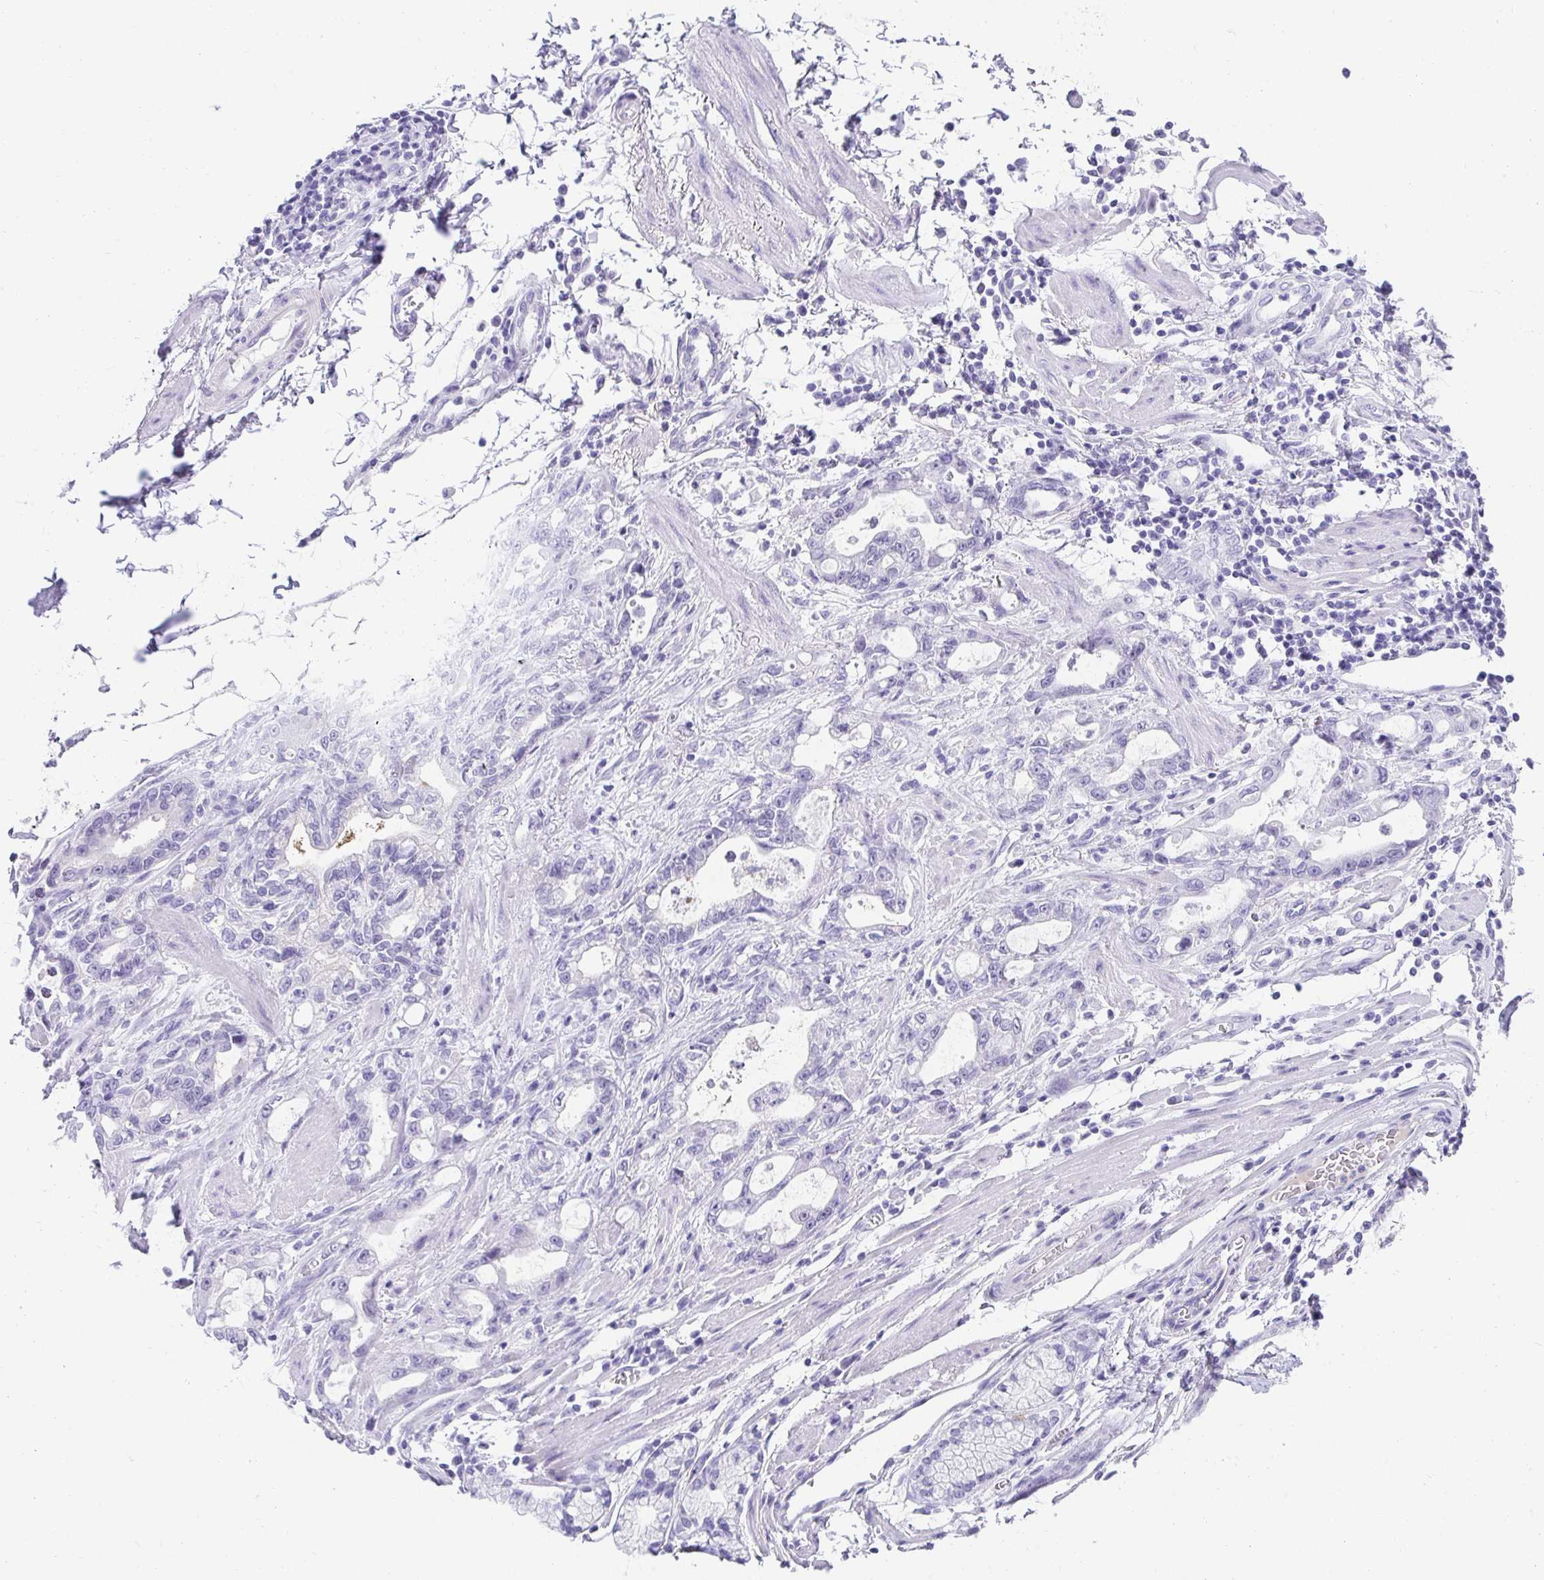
{"staining": {"intensity": "negative", "quantity": "none", "location": "none"}, "tissue": "stomach cancer", "cell_type": "Tumor cells", "image_type": "cancer", "snomed": [{"axis": "morphology", "description": "Adenocarcinoma, NOS"}, {"axis": "topography", "description": "Stomach"}], "caption": "Immunohistochemistry micrograph of human stomach cancer stained for a protein (brown), which exhibits no positivity in tumor cells. (Brightfield microscopy of DAB immunohistochemistry (IHC) at high magnification).", "gene": "CHAT", "patient": {"sex": "male", "age": 55}}